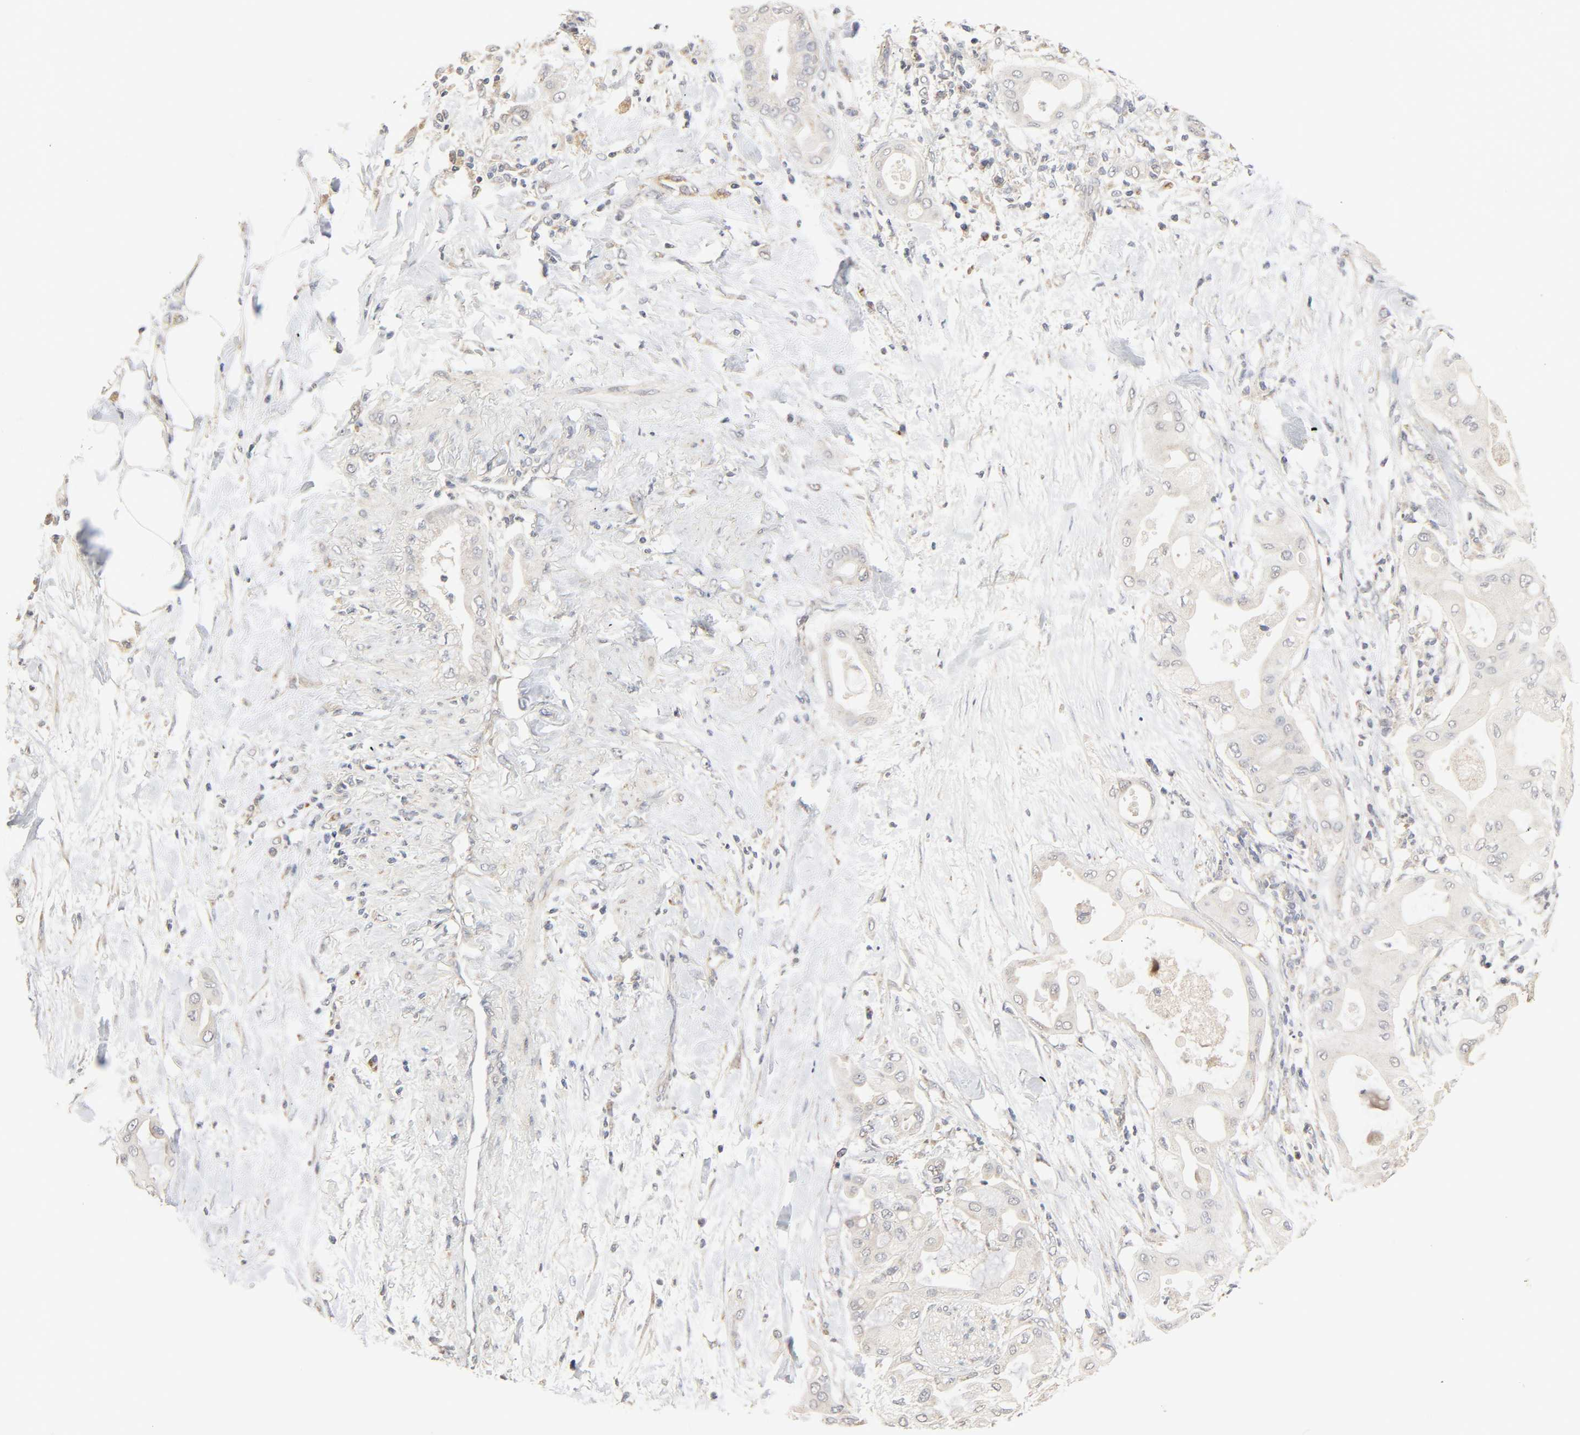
{"staining": {"intensity": "negative", "quantity": "none", "location": "none"}, "tissue": "pancreatic cancer", "cell_type": "Tumor cells", "image_type": "cancer", "snomed": [{"axis": "morphology", "description": "Adenocarcinoma, NOS"}, {"axis": "morphology", "description": "Adenocarcinoma, metastatic, NOS"}, {"axis": "topography", "description": "Lymph node"}, {"axis": "topography", "description": "Pancreas"}, {"axis": "topography", "description": "Duodenum"}], "caption": "Protein analysis of pancreatic cancer reveals no significant positivity in tumor cells.", "gene": "CLEC4E", "patient": {"sex": "female", "age": 64}}